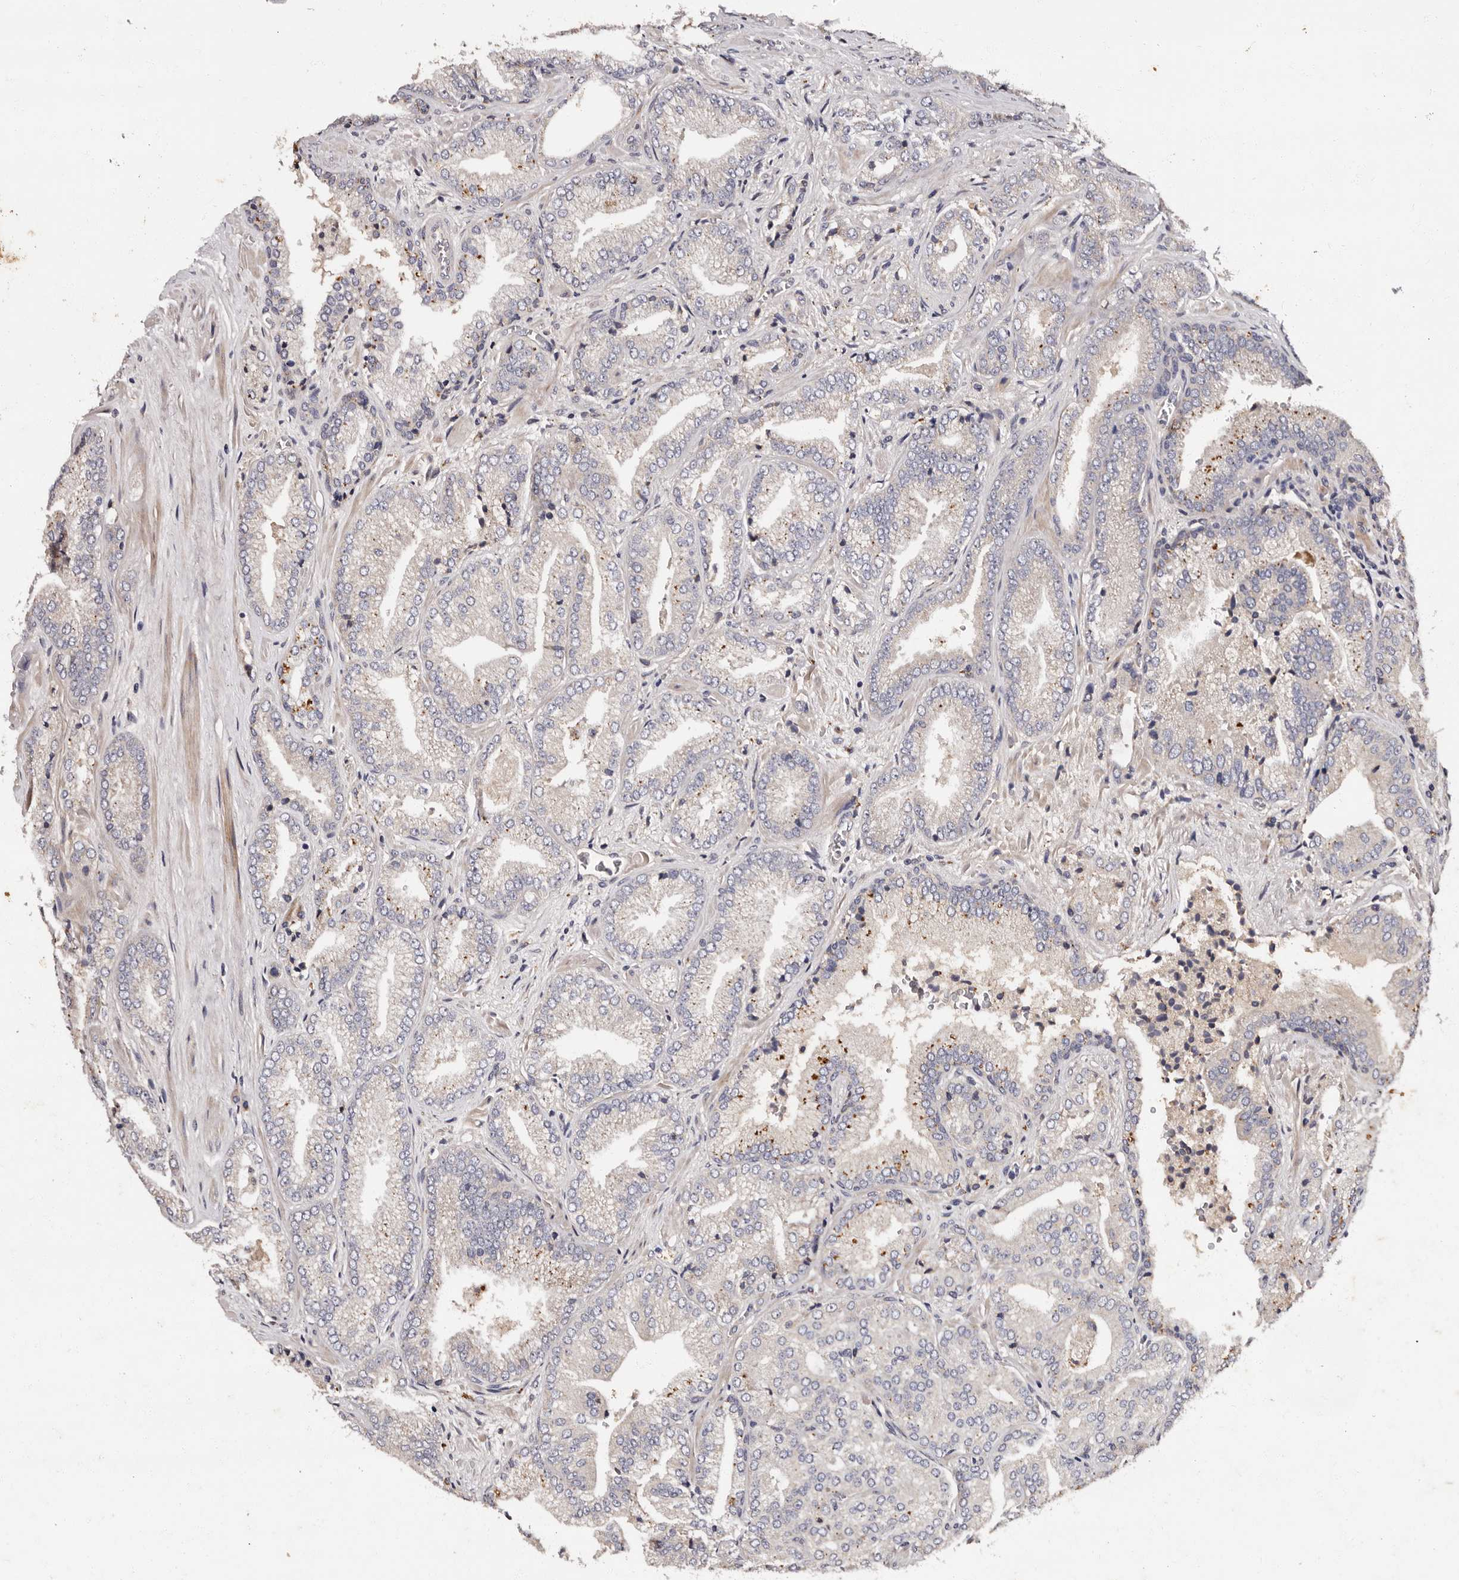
{"staining": {"intensity": "negative", "quantity": "none", "location": "none"}, "tissue": "prostate cancer", "cell_type": "Tumor cells", "image_type": "cancer", "snomed": [{"axis": "morphology", "description": "Adenocarcinoma, Low grade"}, {"axis": "topography", "description": "Prostate"}], "caption": "Photomicrograph shows no protein expression in tumor cells of prostate cancer tissue. (IHC, brightfield microscopy, high magnification).", "gene": "ADCK5", "patient": {"sex": "male", "age": 62}}